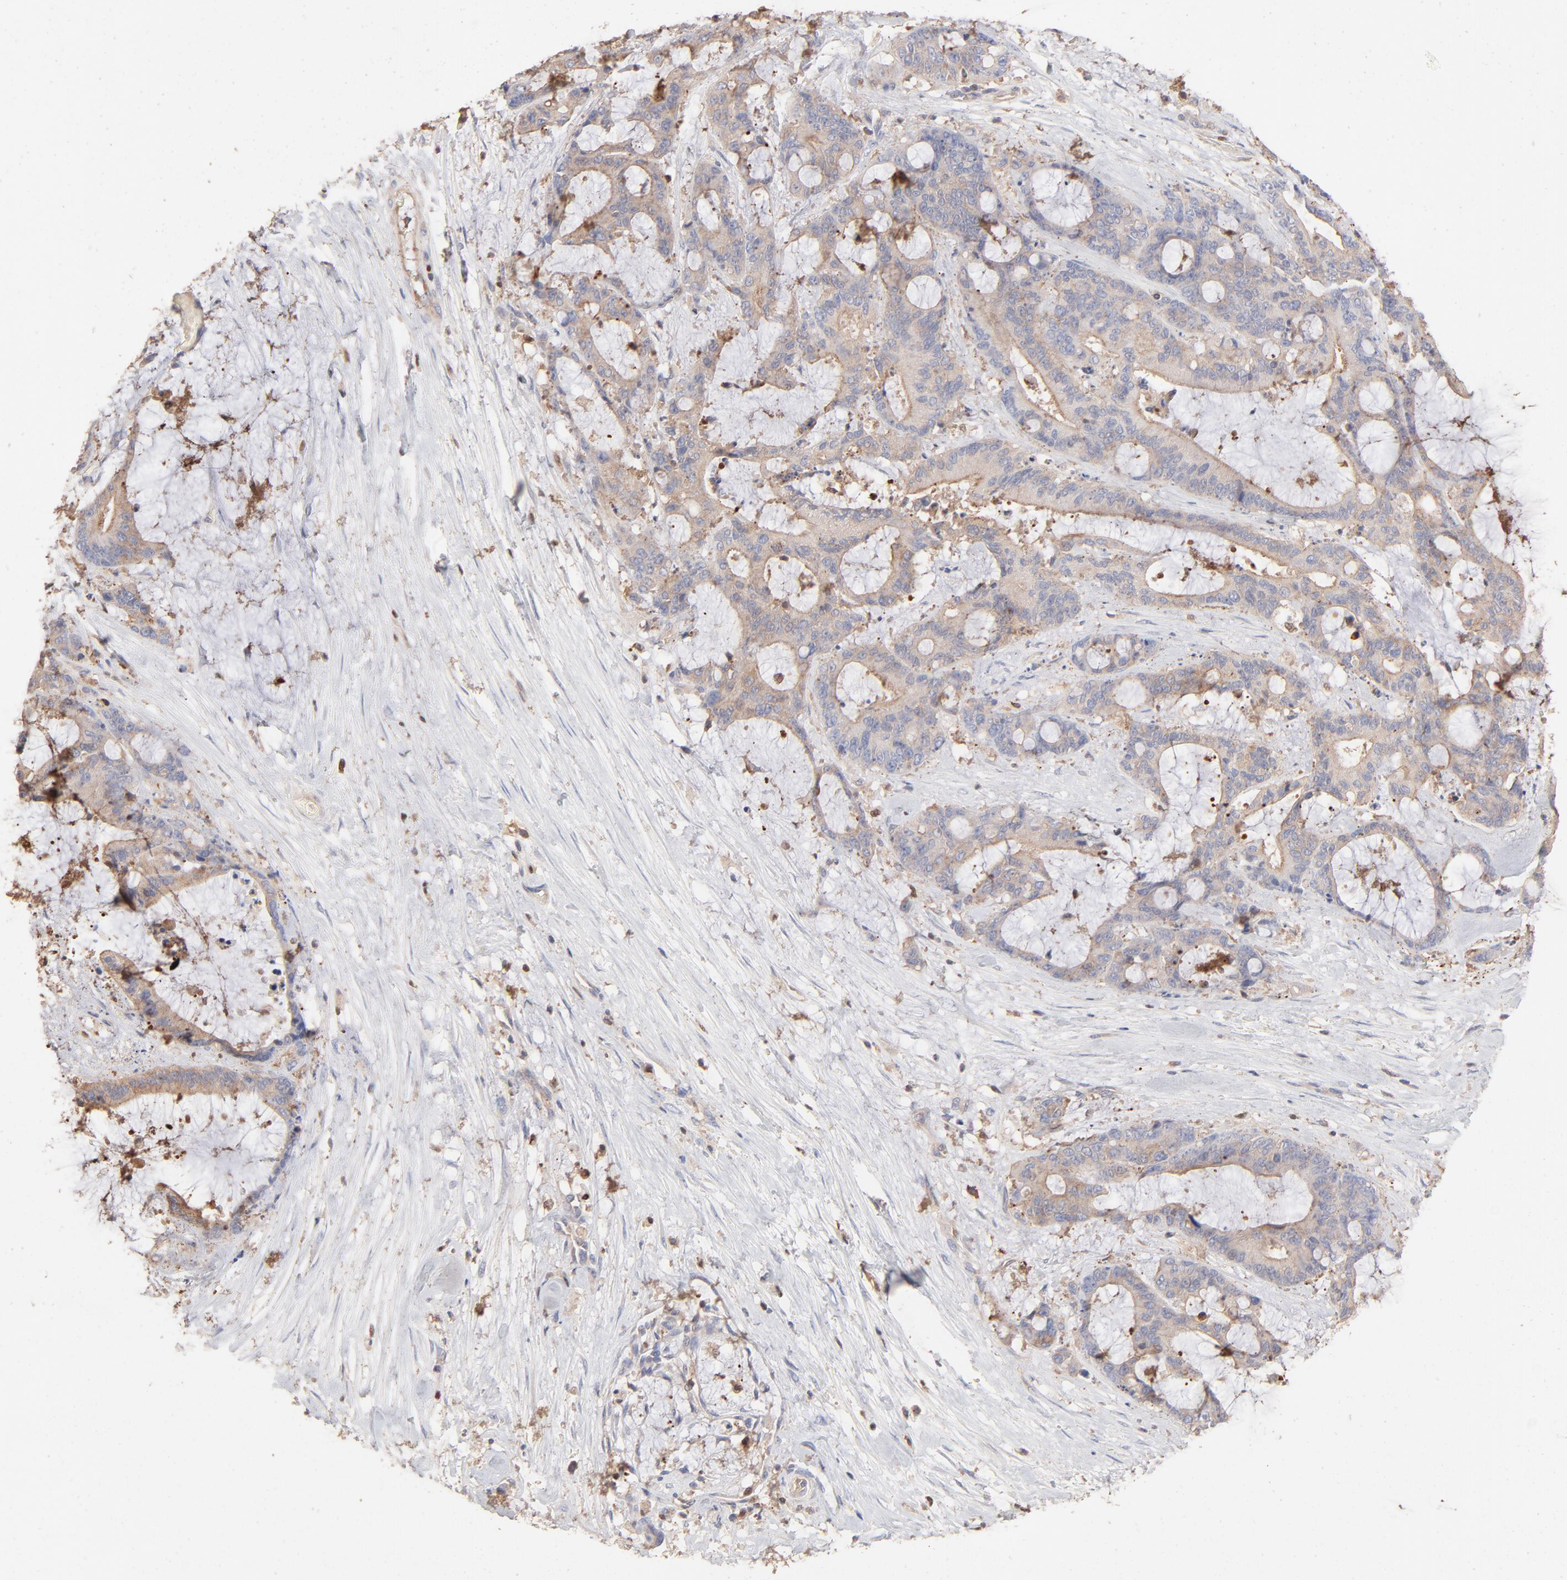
{"staining": {"intensity": "weak", "quantity": ">75%", "location": "cytoplasmic/membranous"}, "tissue": "liver cancer", "cell_type": "Tumor cells", "image_type": "cancer", "snomed": [{"axis": "morphology", "description": "Cholangiocarcinoma"}, {"axis": "topography", "description": "Liver"}], "caption": "Tumor cells reveal low levels of weak cytoplasmic/membranous staining in about >75% of cells in liver cancer (cholangiocarcinoma).", "gene": "ARHGEF6", "patient": {"sex": "female", "age": 73}}